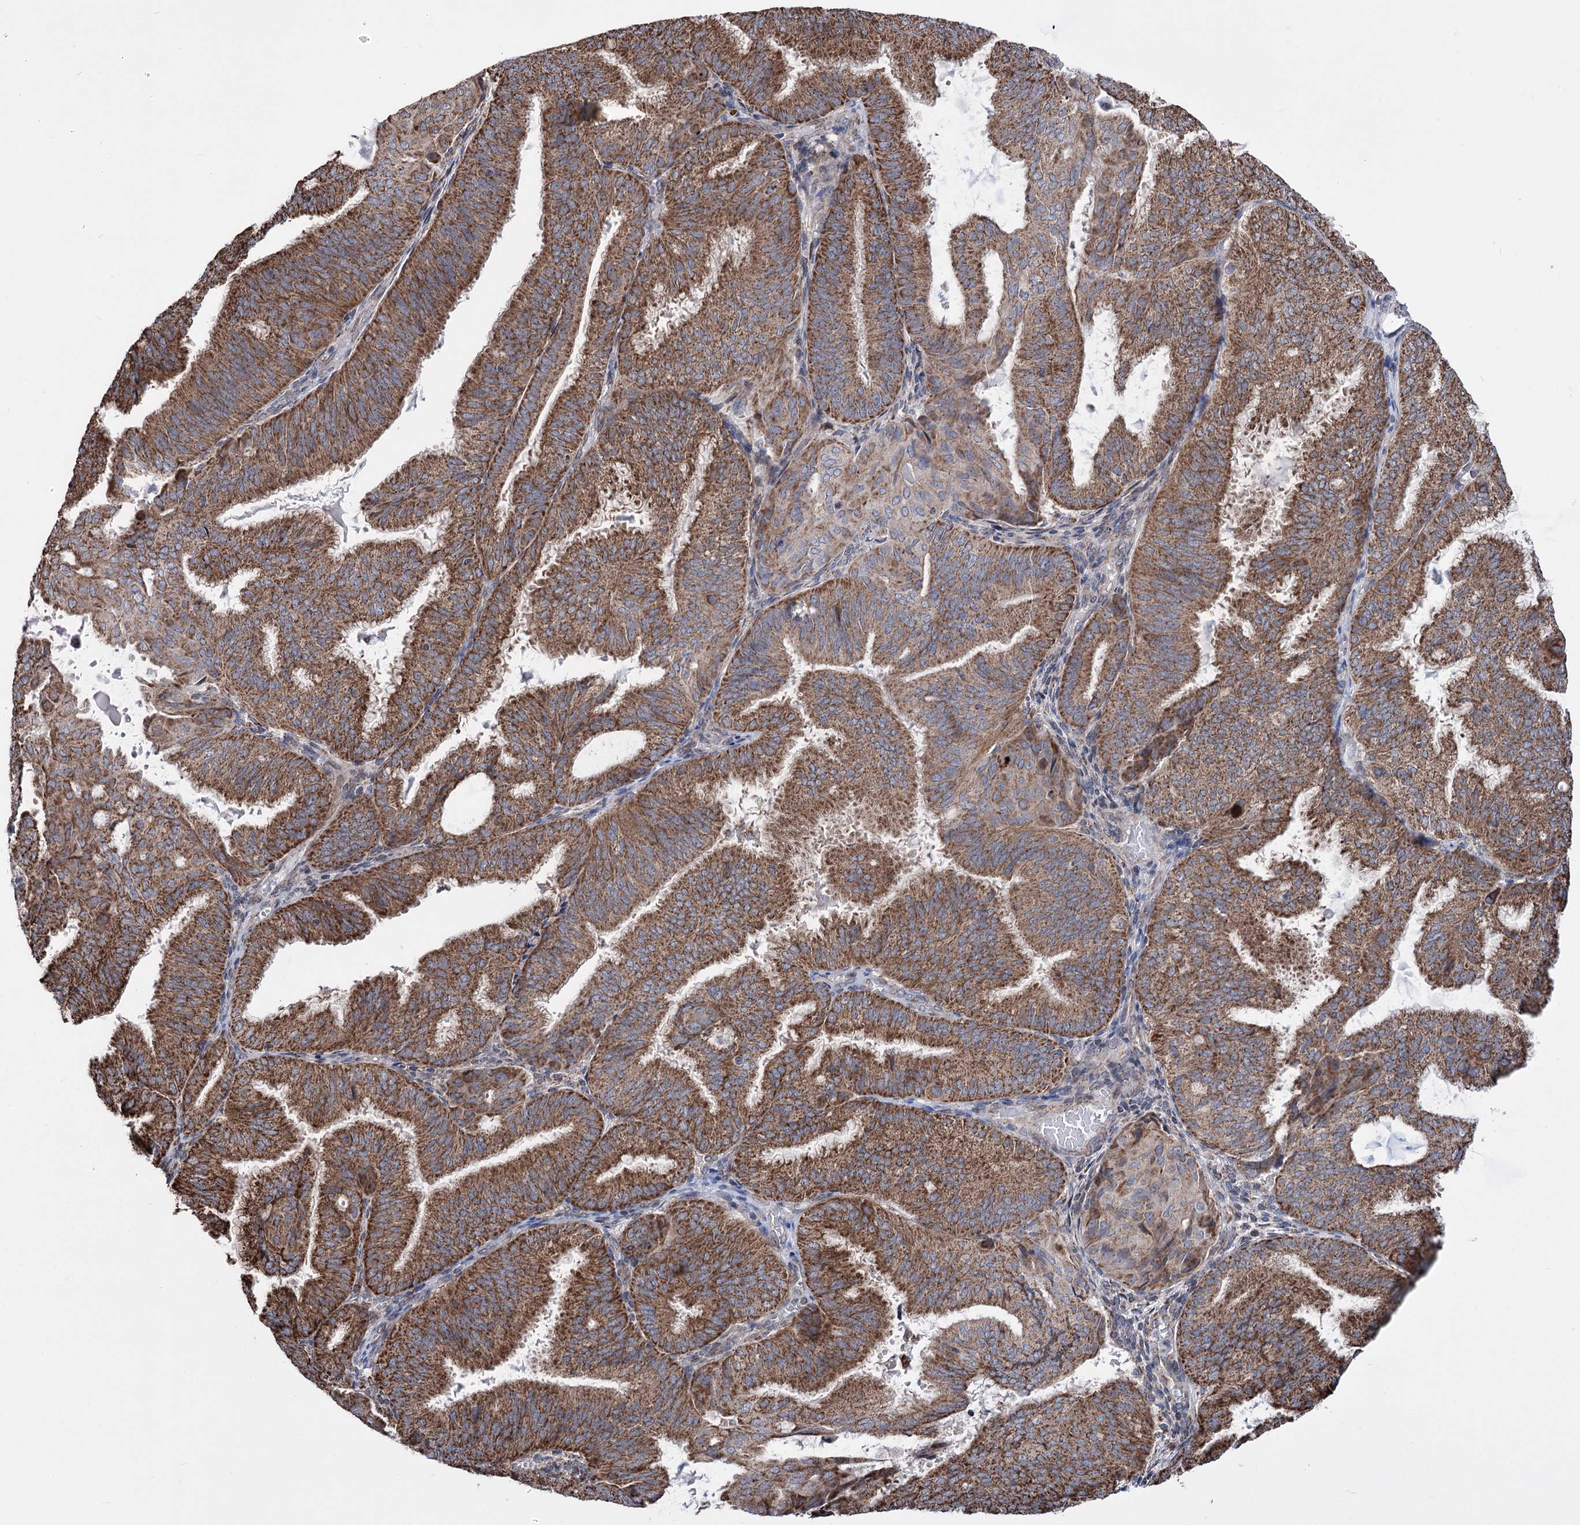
{"staining": {"intensity": "moderate", "quantity": ">75%", "location": "cytoplasmic/membranous"}, "tissue": "endometrial cancer", "cell_type": "Tumor cells", "image_type": "cancer", "snomed": [{"axis": "morphology", "description": "Adenocarcinoma, NOS"}, {"axis": "topography", "description": "Endometrium"}], "caption": "Tumor cells display medium levels of moderate cytoplasmic/membranous staining in about >75% of cells in endometrial adenocarcinoma.", "gene": "CREB3L4", "patient": {"sex": "female", "age": 49}}